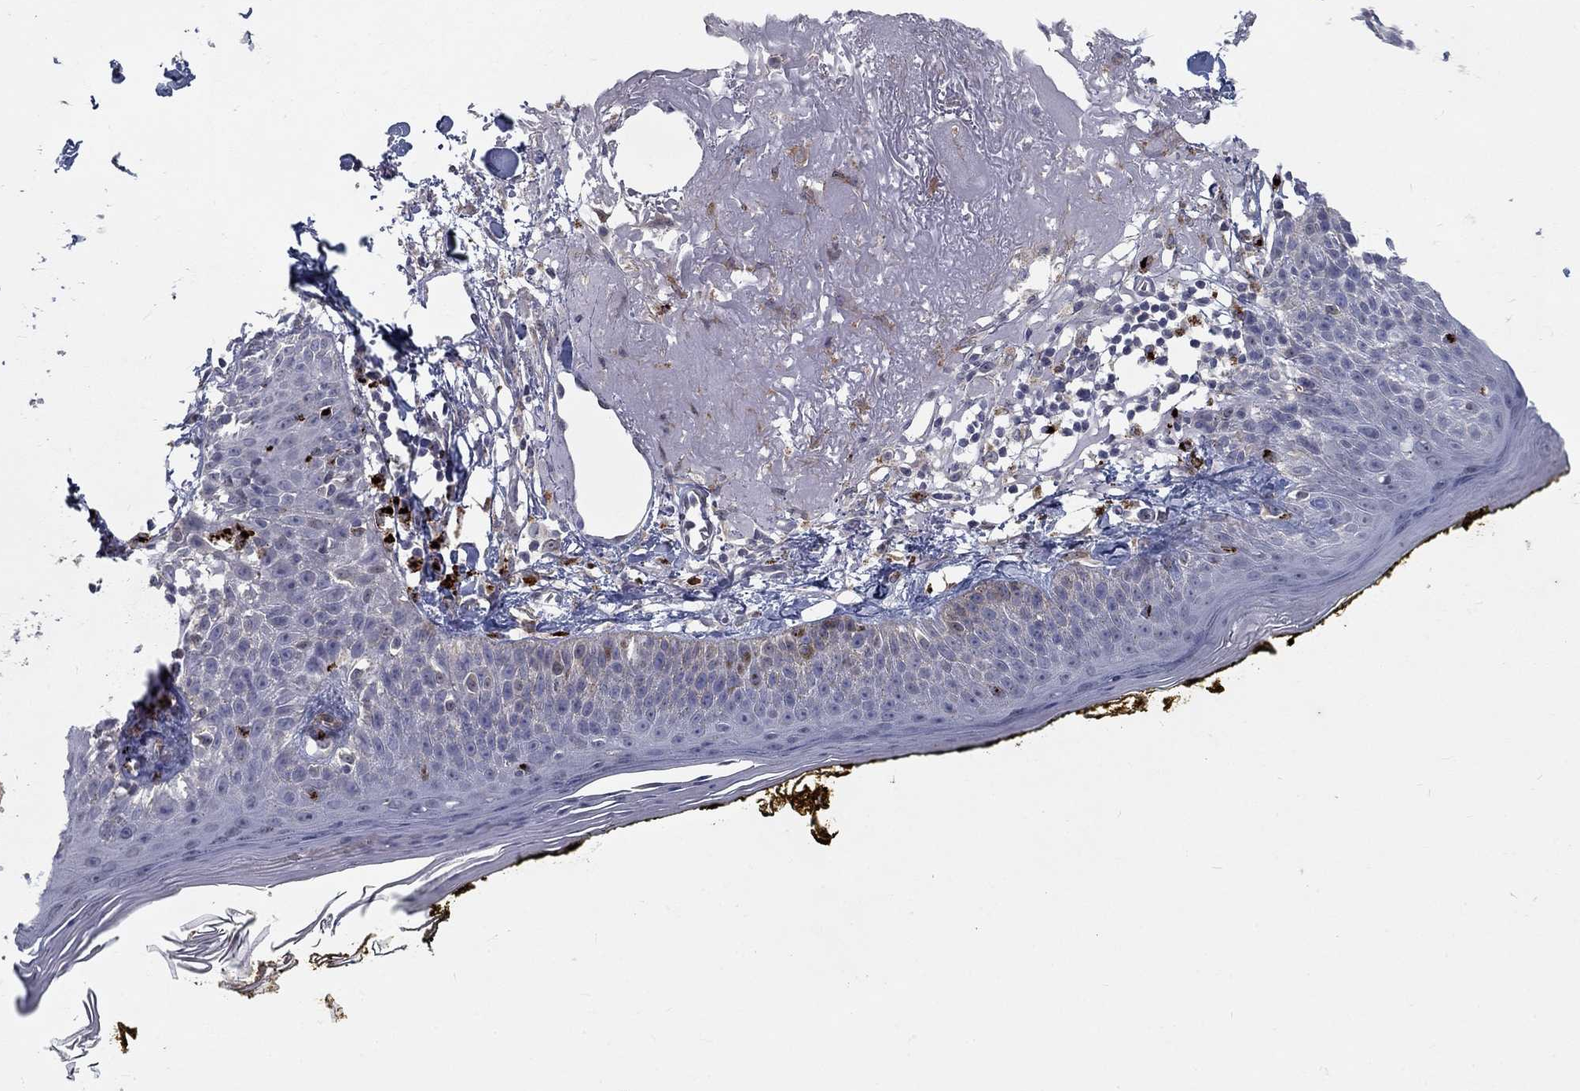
{"staining": {"intensity": "negative", "quantity": "none", "location": "none"}, "tissue": "skin", "cell_type": "Fibroblasts", "image_type": "normal", "snomed": [{"axis": "morphology", "description": "Normal tissue, NOS"}, {"axis": "topography", "description": "Skin"}], "caption": "Immunohistochemistry (IHC) of normal skin reveals no positivity in fibroblasts. (DAB (3,3'-diaminobenzidine) immunohistochemistry (IHC) visualized using brightfield microscopy, high magnification).", "gene": "MTSS2", "patient": {"sex": "male", "age": 76}}